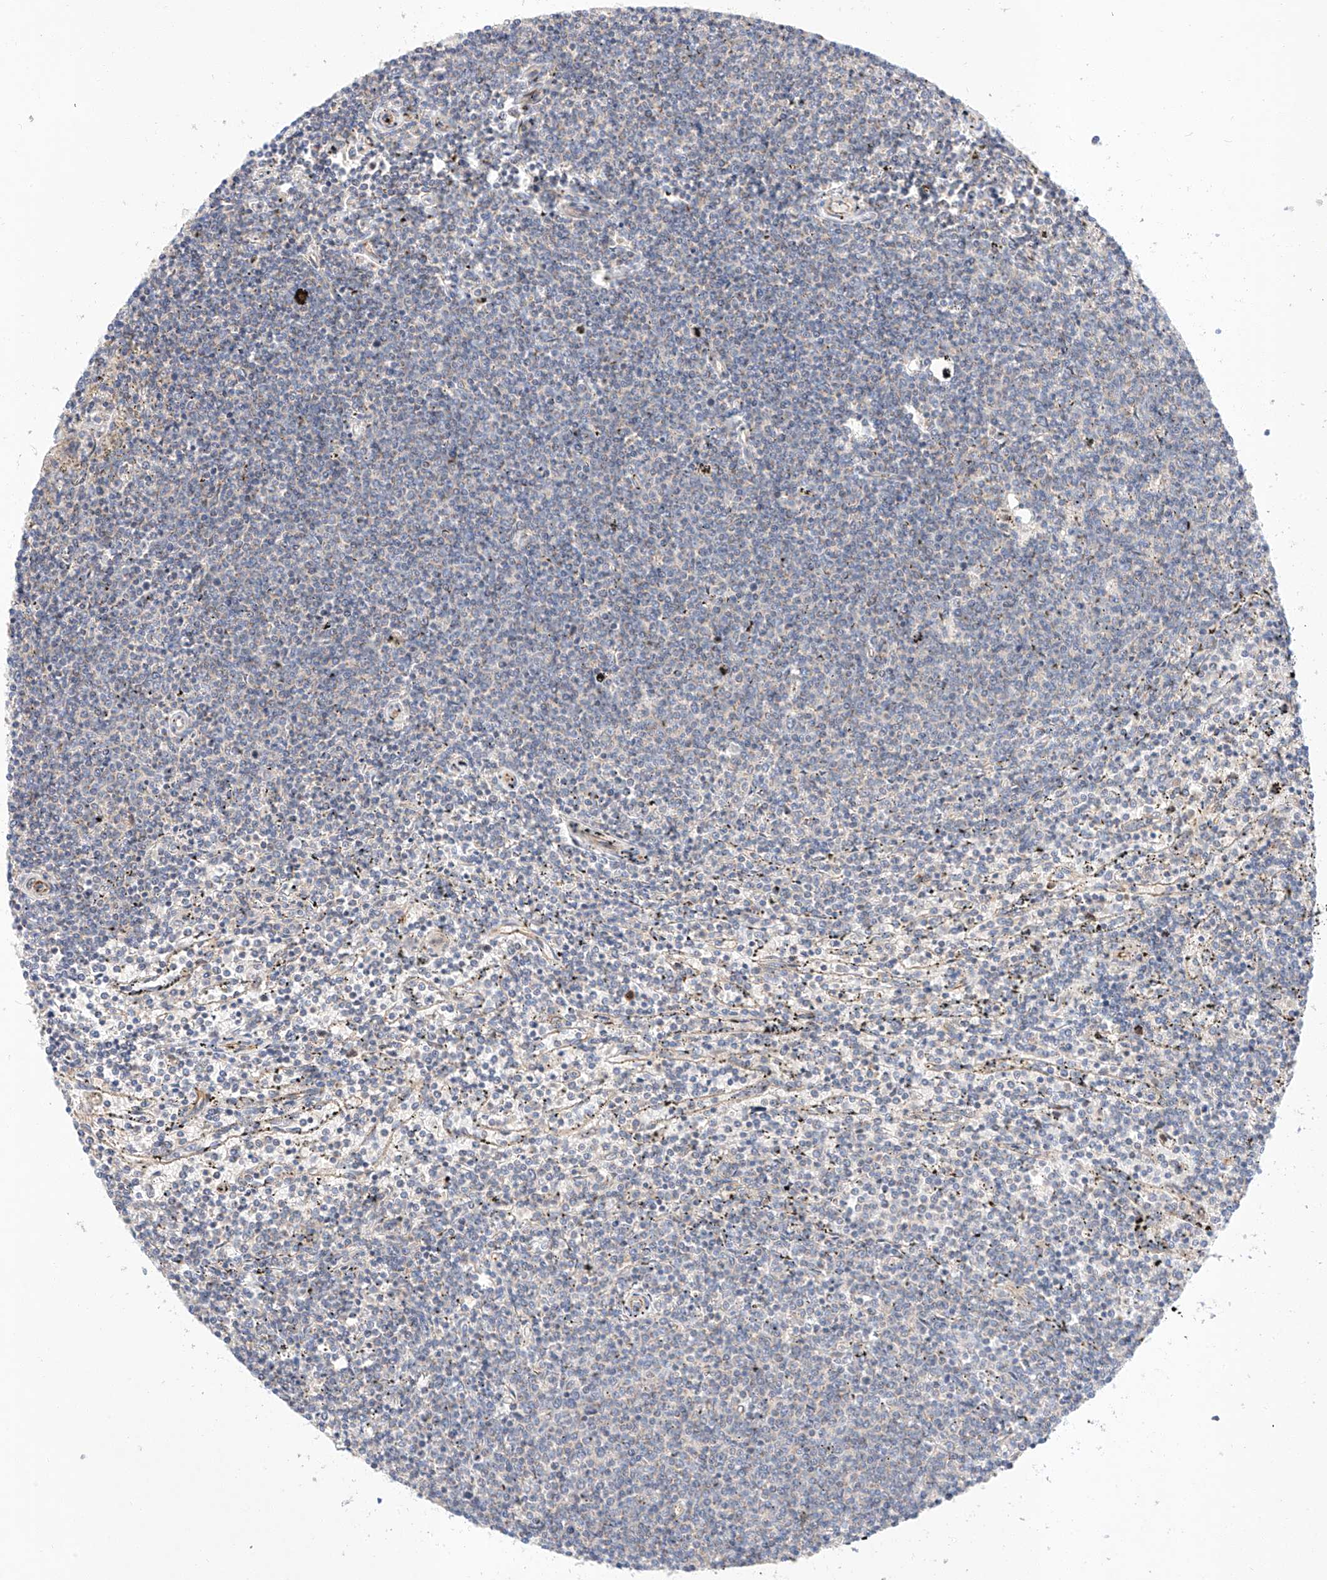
{"staining": {"intensity": "negative", "quantity": "none", "location": "none"}, "tissue": "lymphoma", "cell_type": "Tumor cells", "image_type": "cancer", "snomed": [{"axis": "morphology", "description": "Malignant lymphoma, non-Hodgkin's type, Low grade"}, {"axis": "topography", "description": "Spleen"}], "caption": "An IHC histopathology image of lymphoma is shown. There is no staining in tumor cells of lymphoma.", "gene": "C6orf118", "patient": {"sex": "female", "age": 50}}